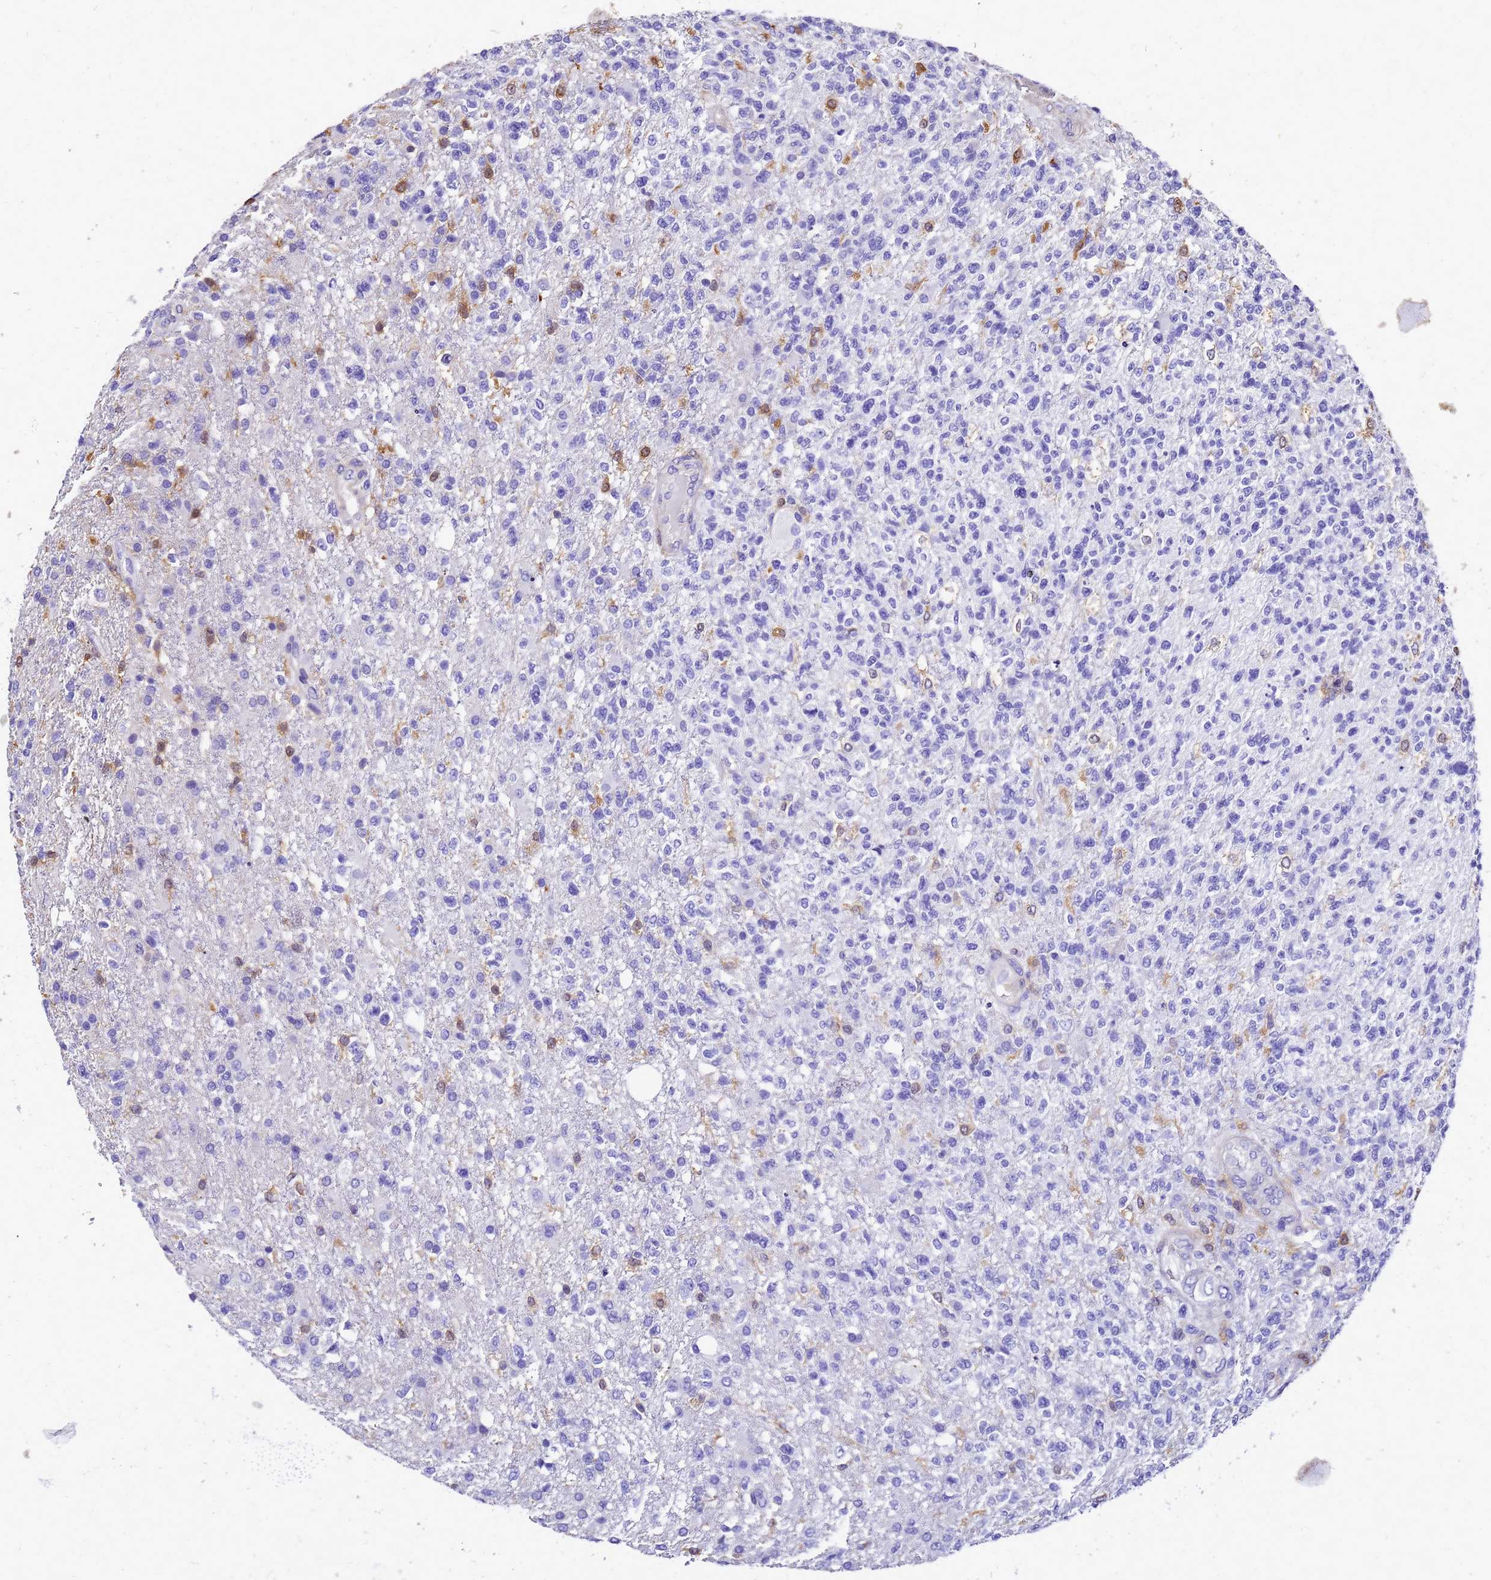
{"staining": {"intensity": "negative", "quantity": "none", "location": "none"}, "tissue": "glioma", "cell_type": "Tumor cells", "image_type": "cancer", "snomed": [{"axis": "morphology", "description": "Glioma, malignant, High grade"}, {"axis": "topography", "description": "Brain"}], "caption": "High magnification brightfield microscopy of malignant high-grade glioma stained with DAB (brown) and counterstained with hematoxylin (blue): tumor cells show no significant expression.", "gene": "S100A11", "patient": {"sex": "male", "age": 56}}